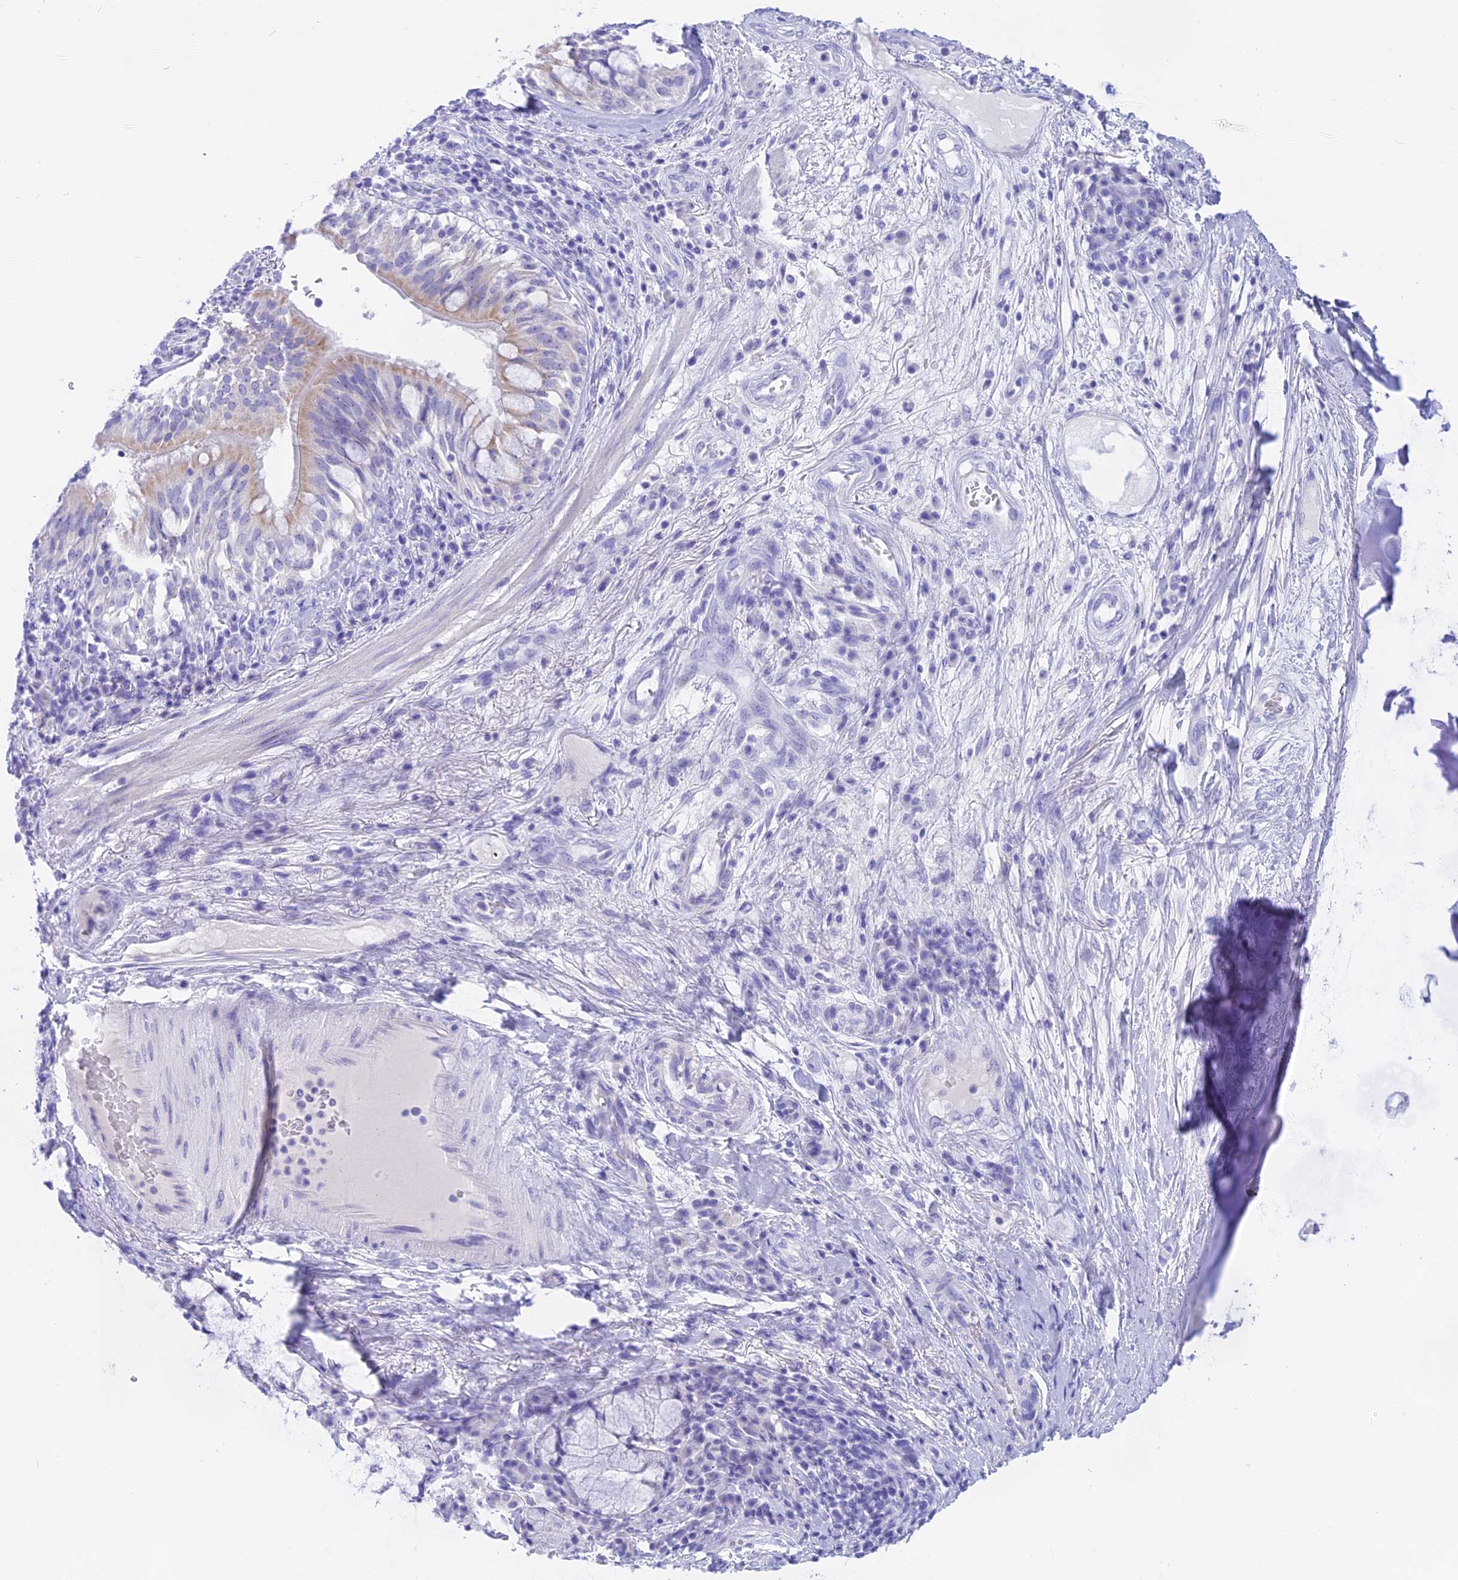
{"staining": {"intensity": "negative", "quantity": "none", "location": "none"}, "tissue": "adipose tissue", "cell_type": "Adipocytes", "image_type": "normal", "snomed": [{"axis": "morphology", "description": "Normal tissue, NOS"}, {"axis": "morphology", "description": "Squamous cell carcinoma, NOS"}, {"axis": "topography", "description": "Bronchus"}, {"axis": "topography", "description": "Lung"}], "caption": "IHC of normal adipose tissue shows no staining in adipocytes.", "gene": "ISCA1", "patient": {"sex": "male", "age": 64}}